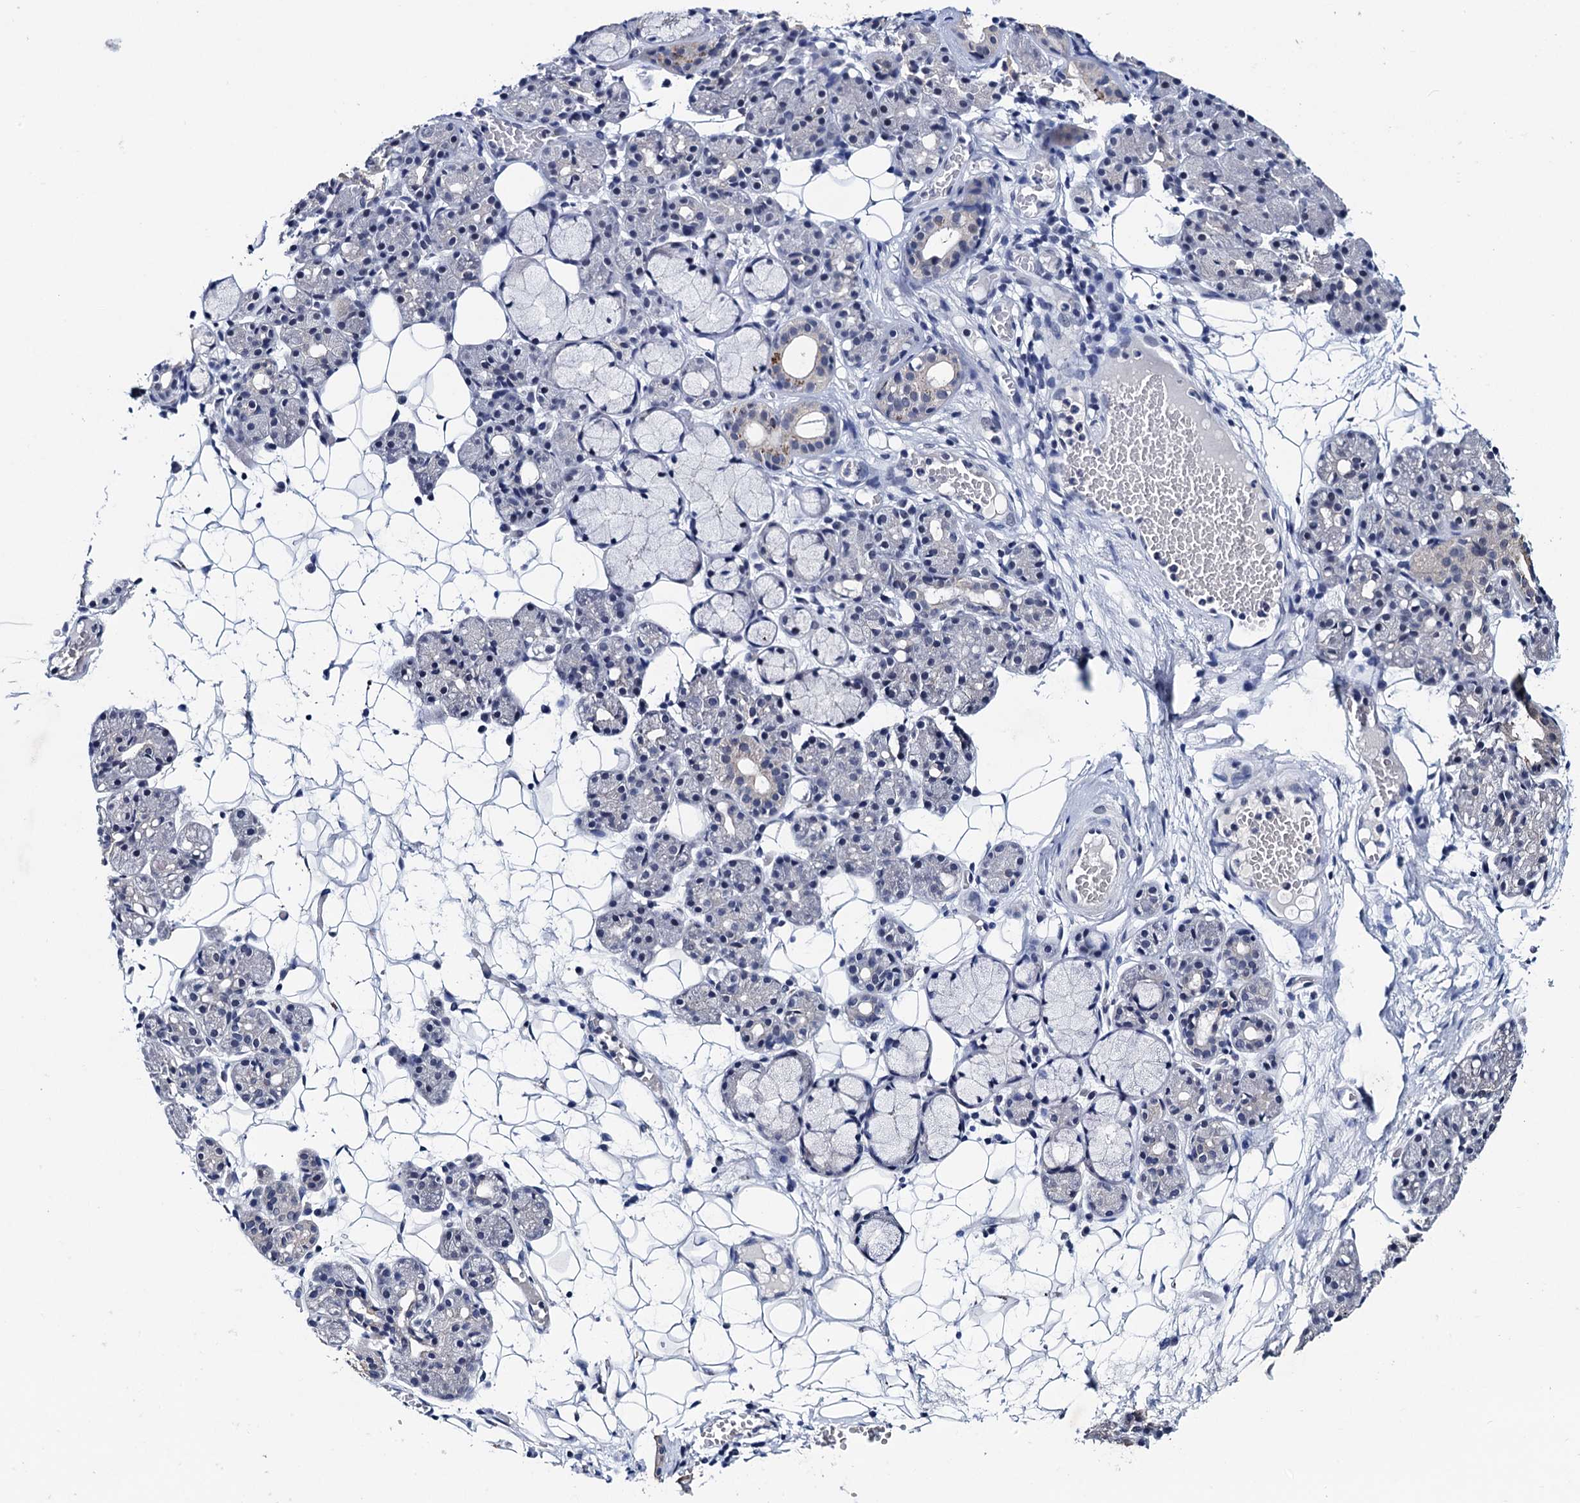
{"staining": {"intensity": "negative", "quantity": "none", "location": "none"}, "tissue": "salivary gland", "cell_type": "Glandular cells", "image_type": "normal", "snomed": [{"axis": "morphology", "description": "Normal tissue, NOS"}, {"axis": "topography", "description": "Salivary gland"}], "caption": "Salivary gland stained for a protein using IHC exhibits no positivity glandular cells.", "gene": "FNBP4", "patient": {"sex": "male", "age": 63}}